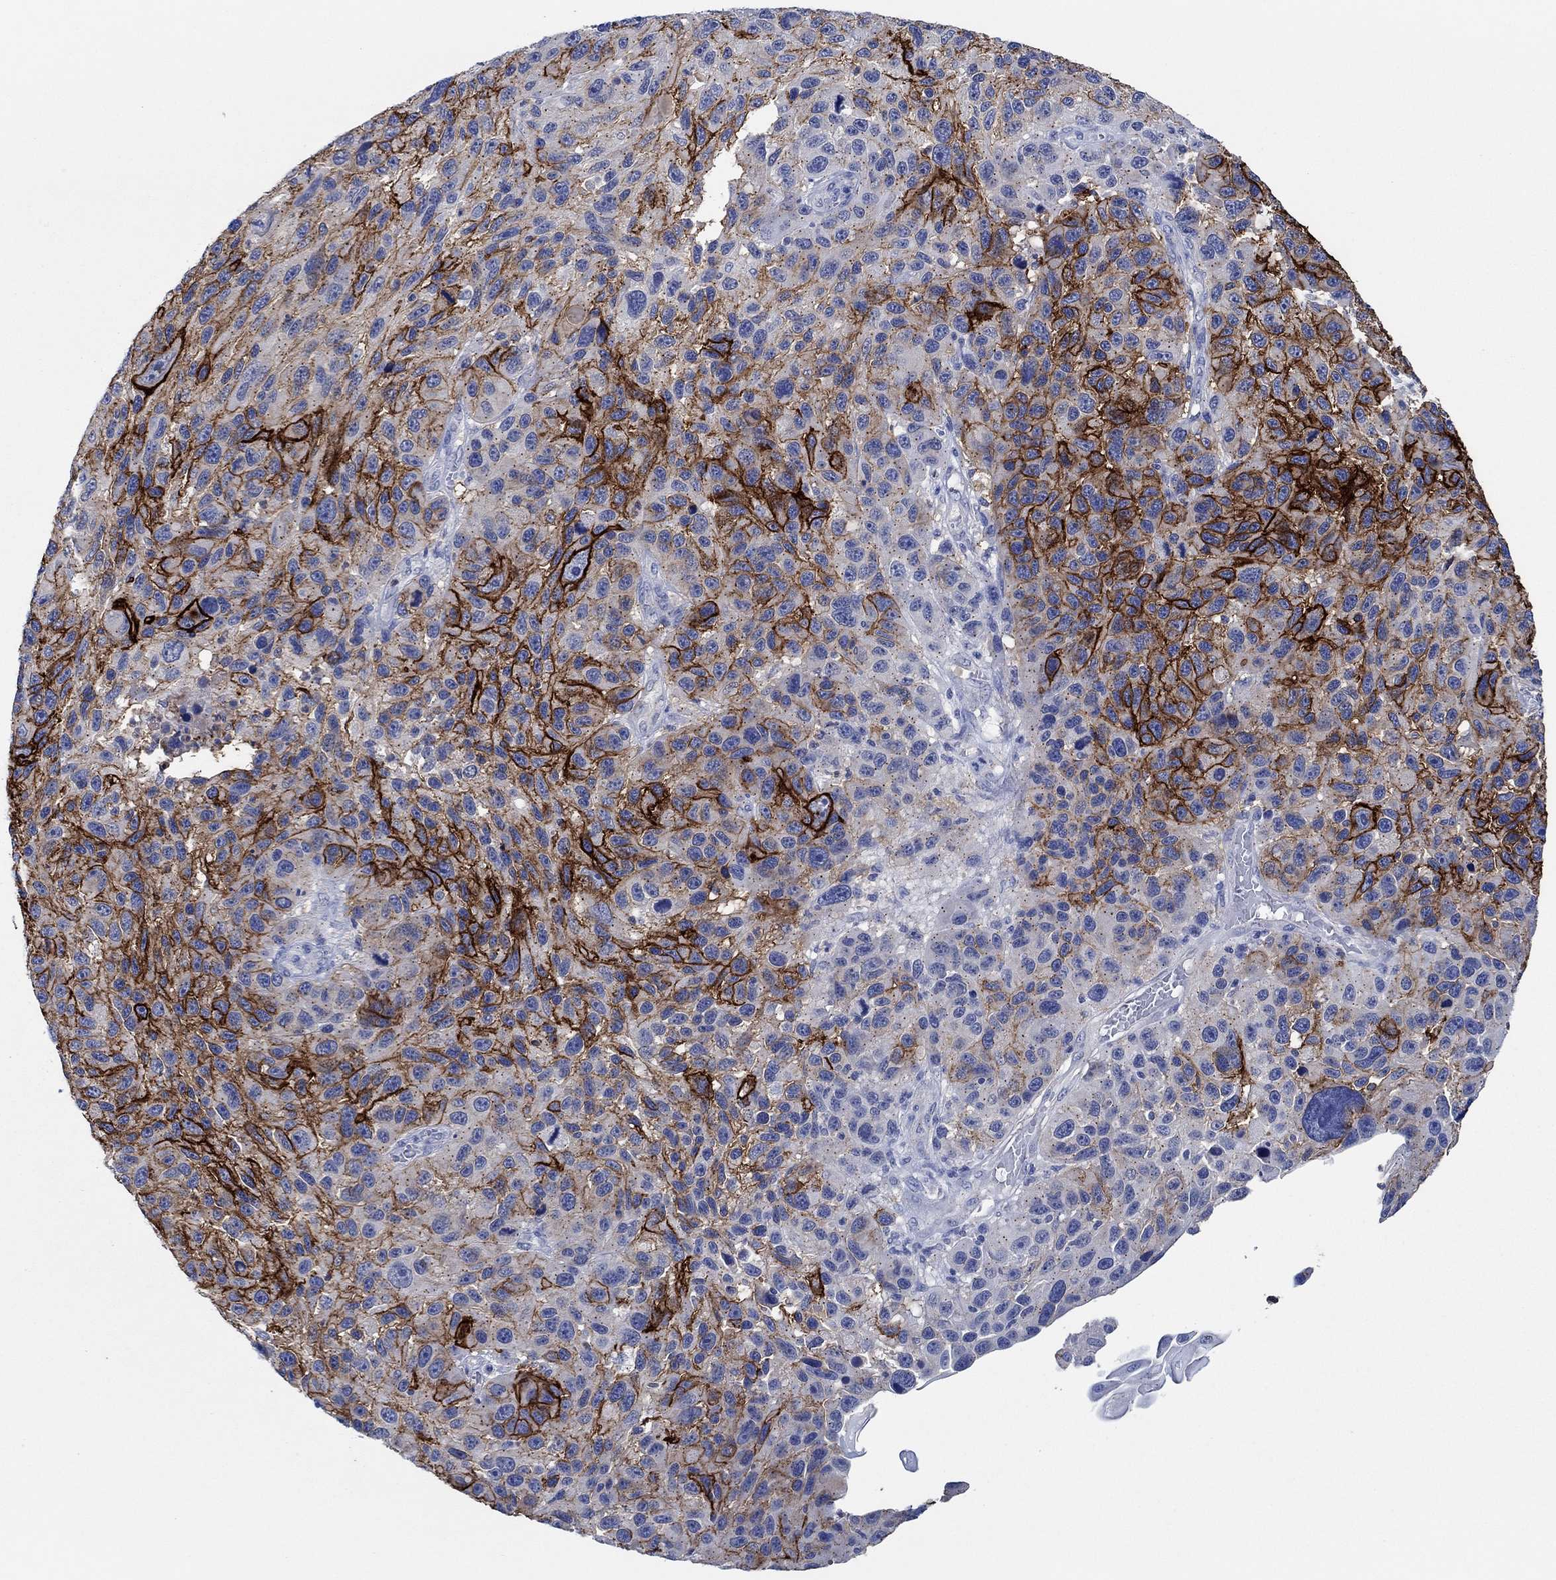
{"staining": {"intensity": "strong", "quantity": "25%-75%", "location": "cytoplasmic/membranous"}, "tissue": "melanoma", "cell_type": "Tumor cells", "image_type": "cancer", "snomed": [{"axis": "morphology", "description": "Malignant melanoma, NOS"}, {"axis": "topography", "description": "Skin"}], "caption": "Protein staining by immunohistochemistry (IHC) shows strong cytoplasmic/membranous positivity in approximately 25%-75% of tumor cells in melanoma.", "gene": "CPM", "patient": {"sex": "male", "age": 53}}